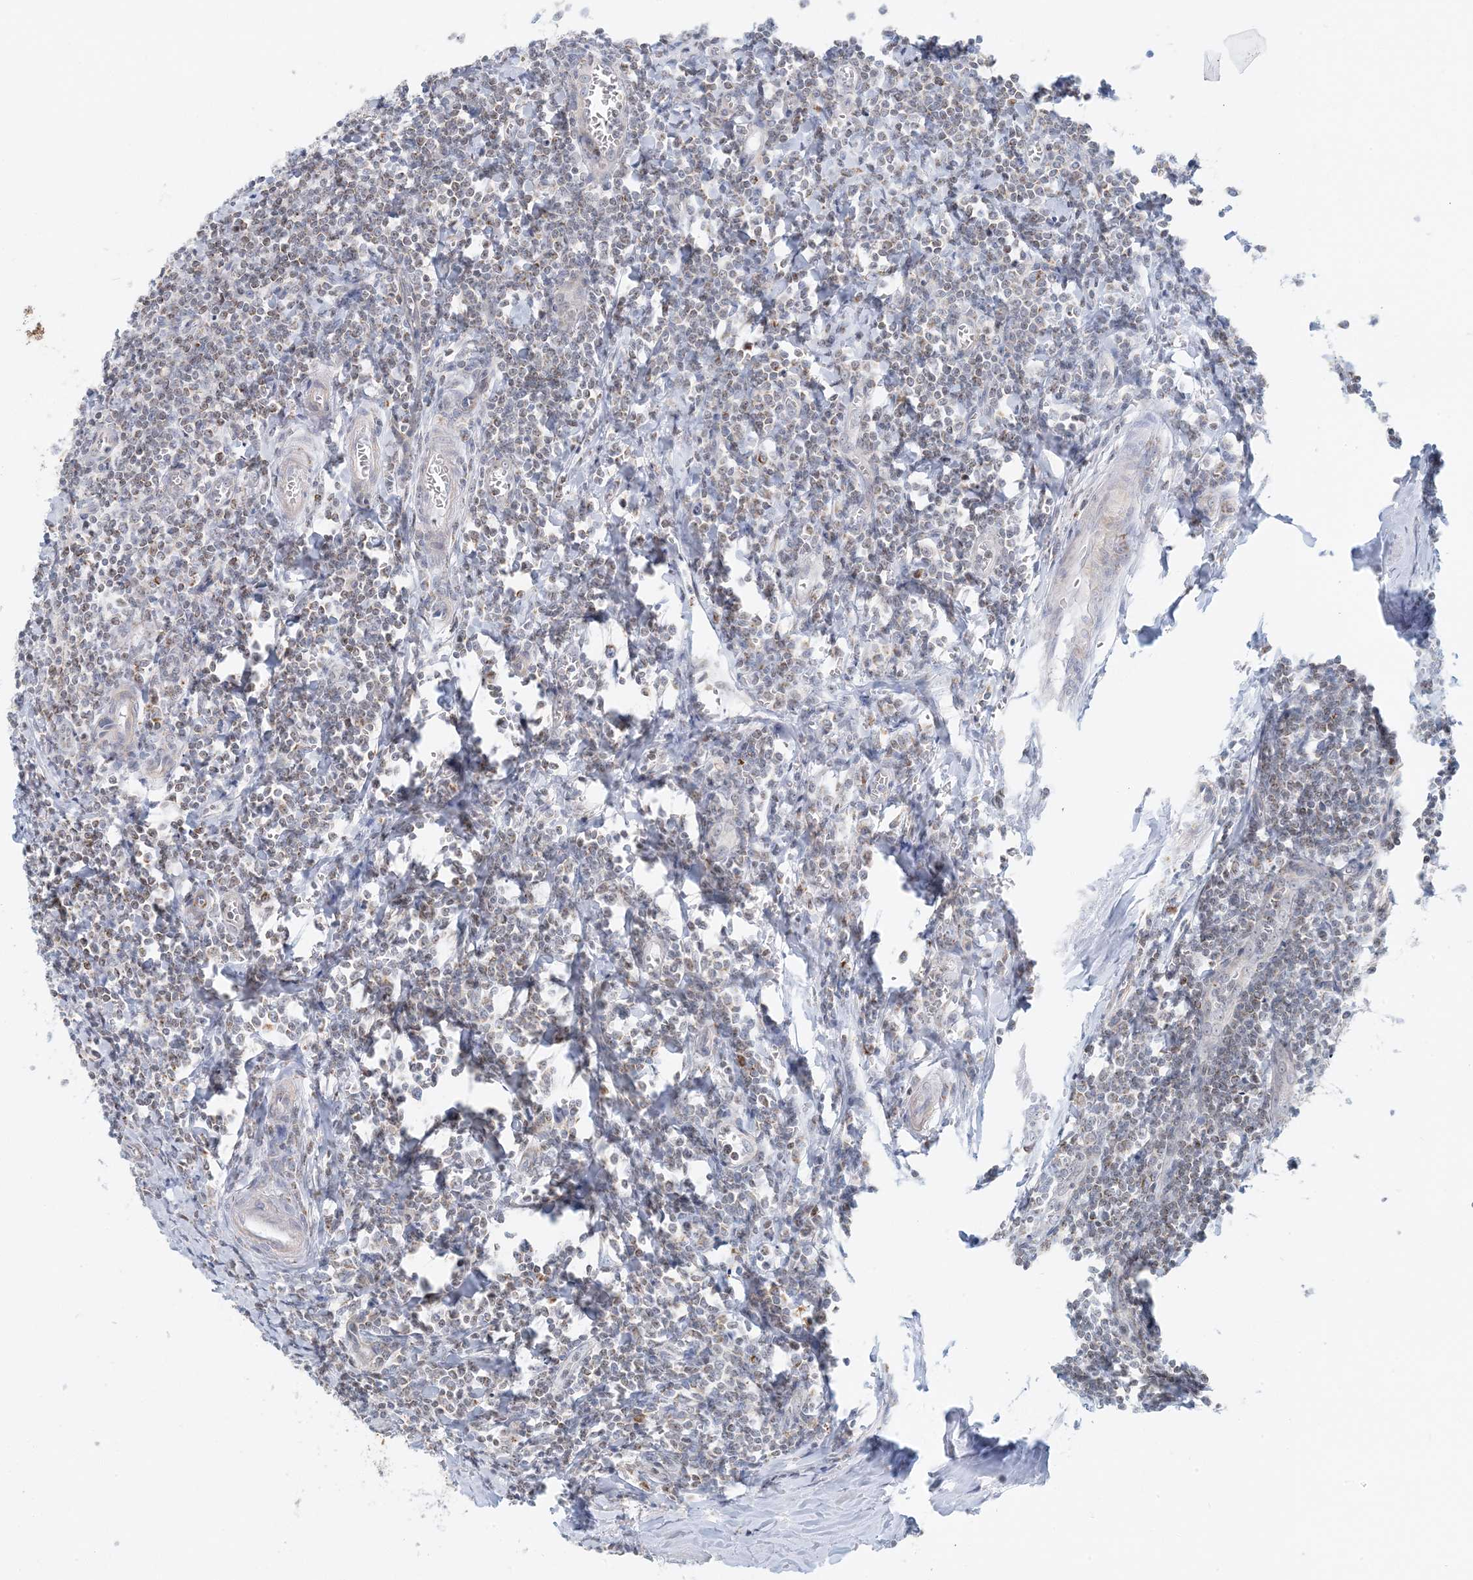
{"staining": {"intensity": "moderate", "quantity": ">75%", "location": "cytoplasmic/membranous"}, "tissue": "tonsil", "cell_type": "Germinal center cells", "image_type": "normal", "snomed": [{"axis": "morphology", "description": "Normal tissue, NOS"}, {"axis": "topography", "description": "Tonsil"}], "caption": "Tonsil stained with DAB (3,3'-diaminobenzidine) immunohistochemistry shows medium levels of moderate cytoplasmic/membranous staining in approximately >75% of germinal center cells. (DAB (3,3'-diaminobenzidine) IHC, brown staining for protein, blue staining for nuclei).", "gene": "BDH1", "patient": {"sex": "male", "age": 27}}